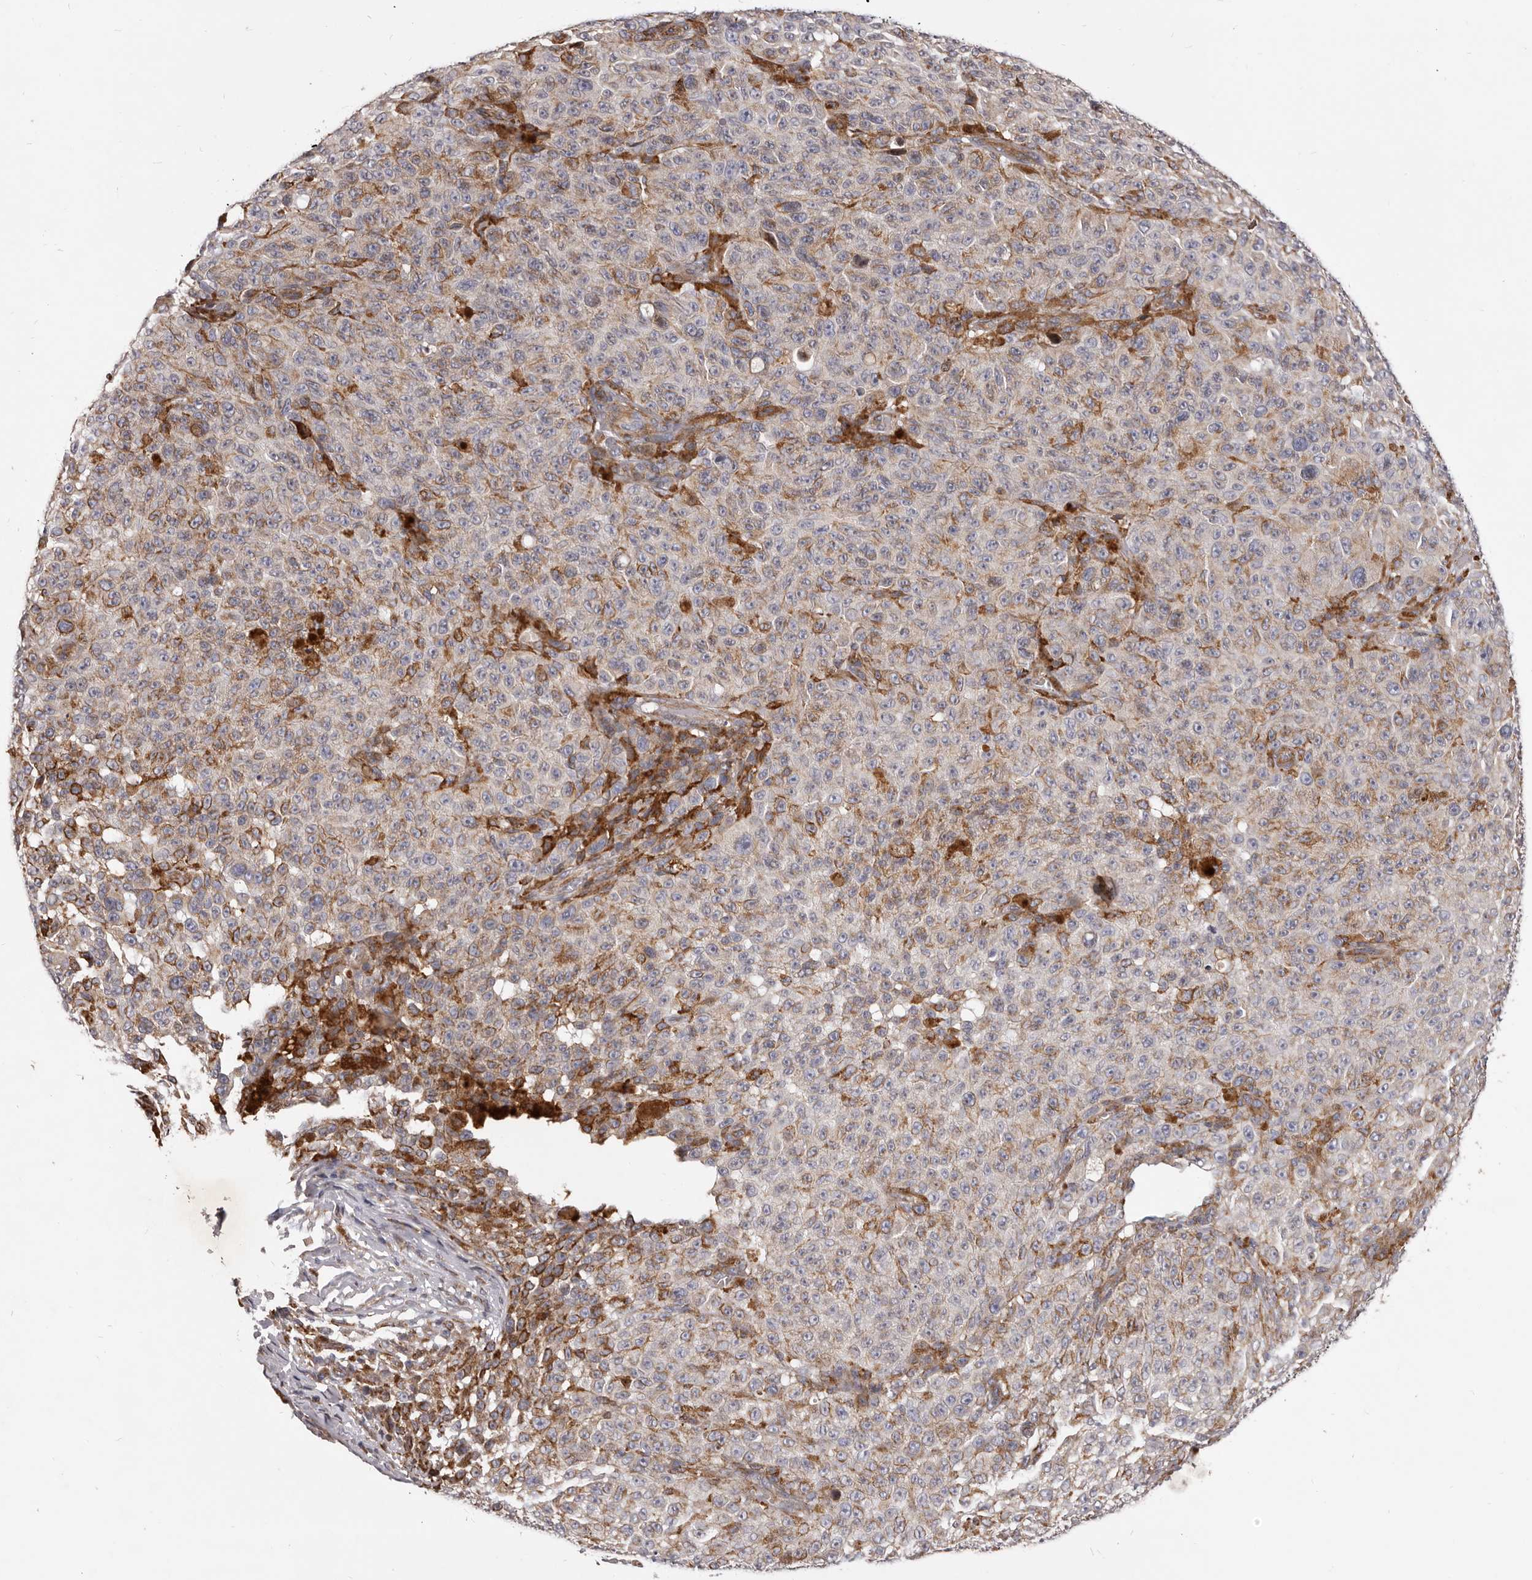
{"staining": {"intensity": "weak", "quantity": "25%-75%", "location": "cytoplasmic/membranous"}, "tissue": "melanoma", "cell_type": "Tumor cells", "image_type": "cancer", "snomed": [{"axis": "morphology", "description": "Malignant melanoma, NOS"}, {"axis": "topography", "description": "Skin"}], "caption": "Malignant melanoma was stained to show a protein in brown. There is low levels of weak cytoplasmic/membranous staining in approximately 25%-75% of tumor cells.", "gene": "ALPK1", "patient": {"sex": "female", "age": 82}}